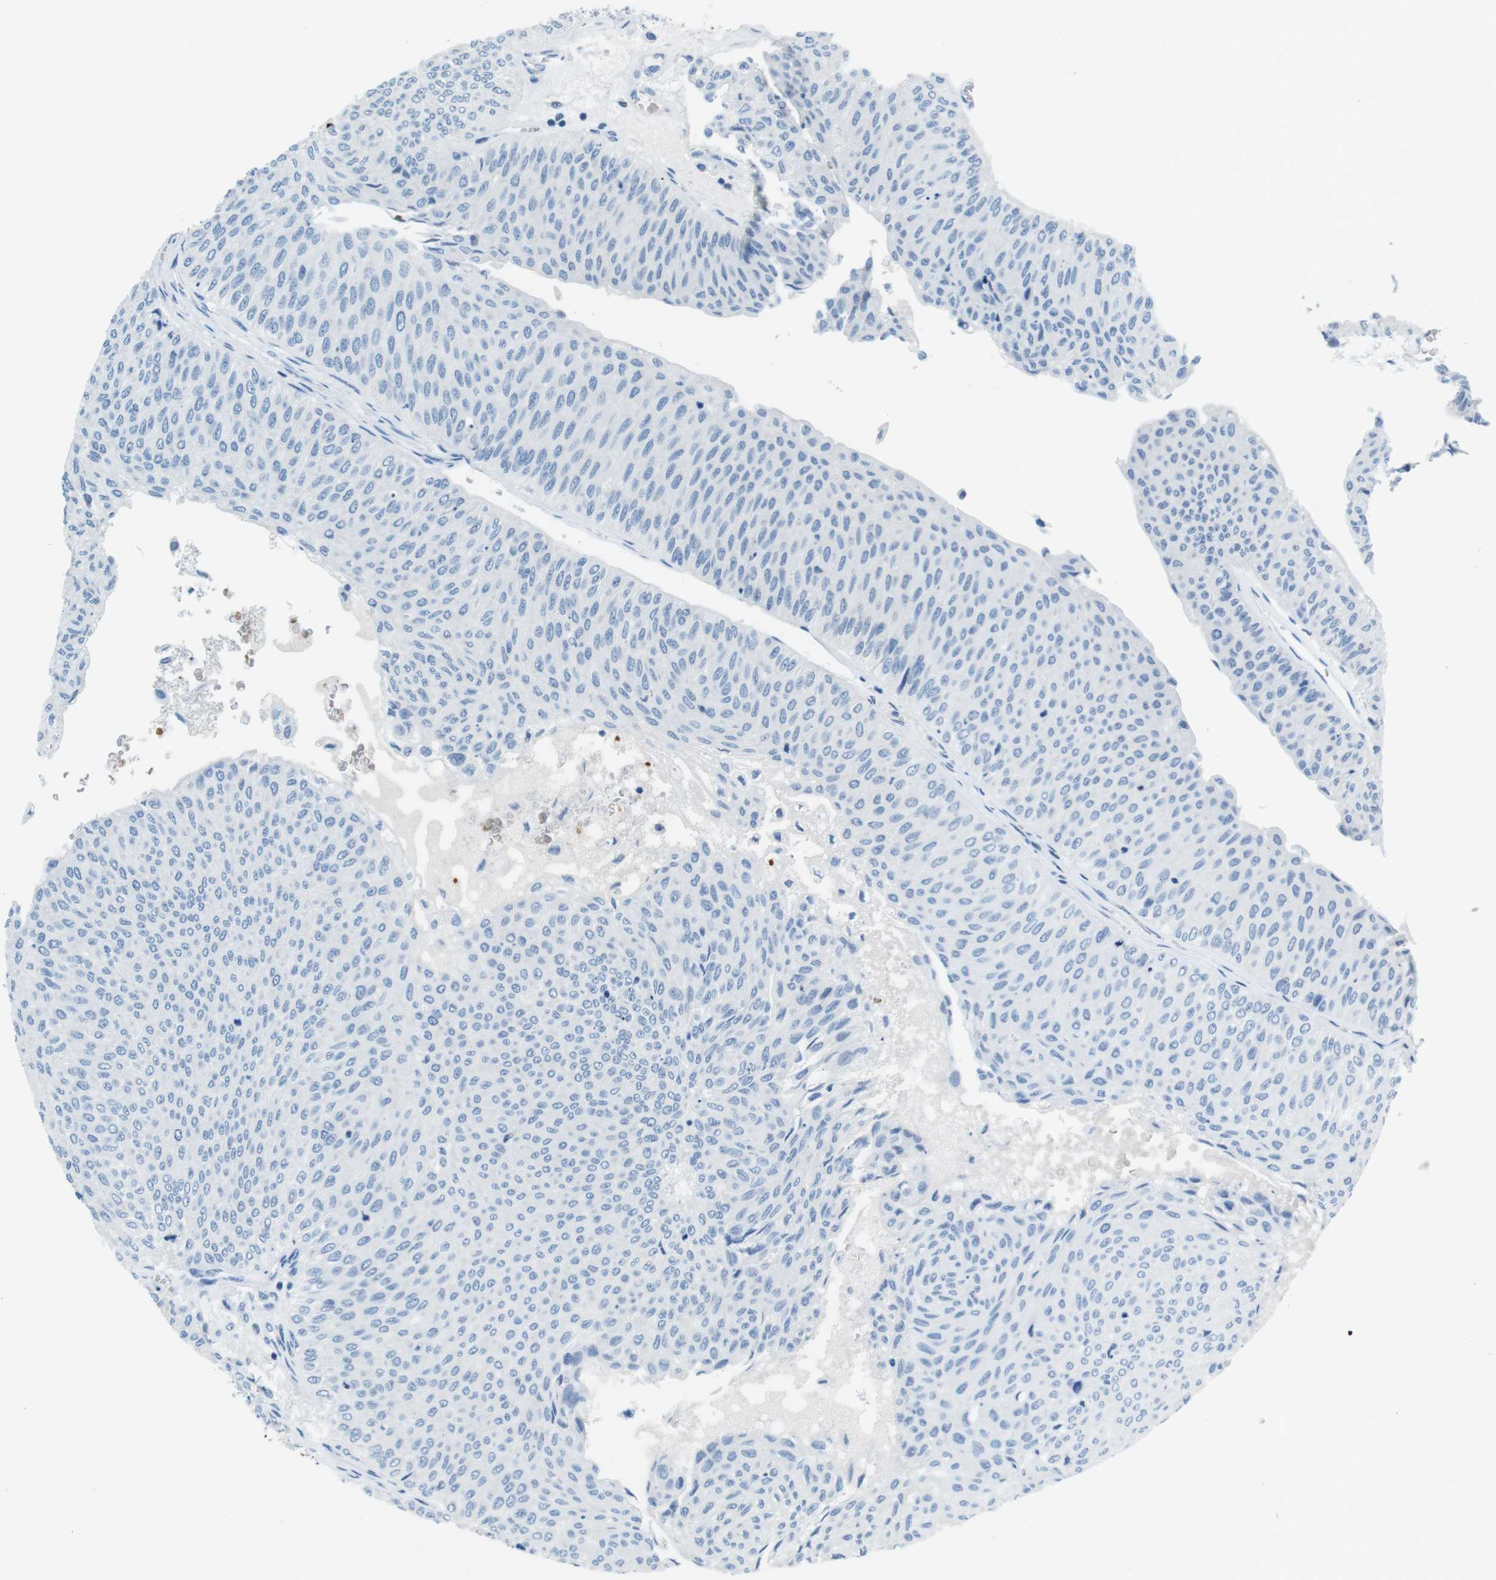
{"staining": {"intensity": "negative", "quantity": "none", "location": "none"}, "tissue": "urothelial cancer", "cell_type": "Tumor cells", "image_type": "cancer", "snomed": [{"axis": "morphology", "description": "Urothelial carcinoma, Low grade"}, {"axis": "topography", "description": "Urinary bladder"}], "caption": "An image of human low-grade urothelial carcinoma is negative for staining in tumor cells. Nuclei are stained in blue.", "gene": "TFAP2C", "patient": {"sex": "male", "age": 78}}